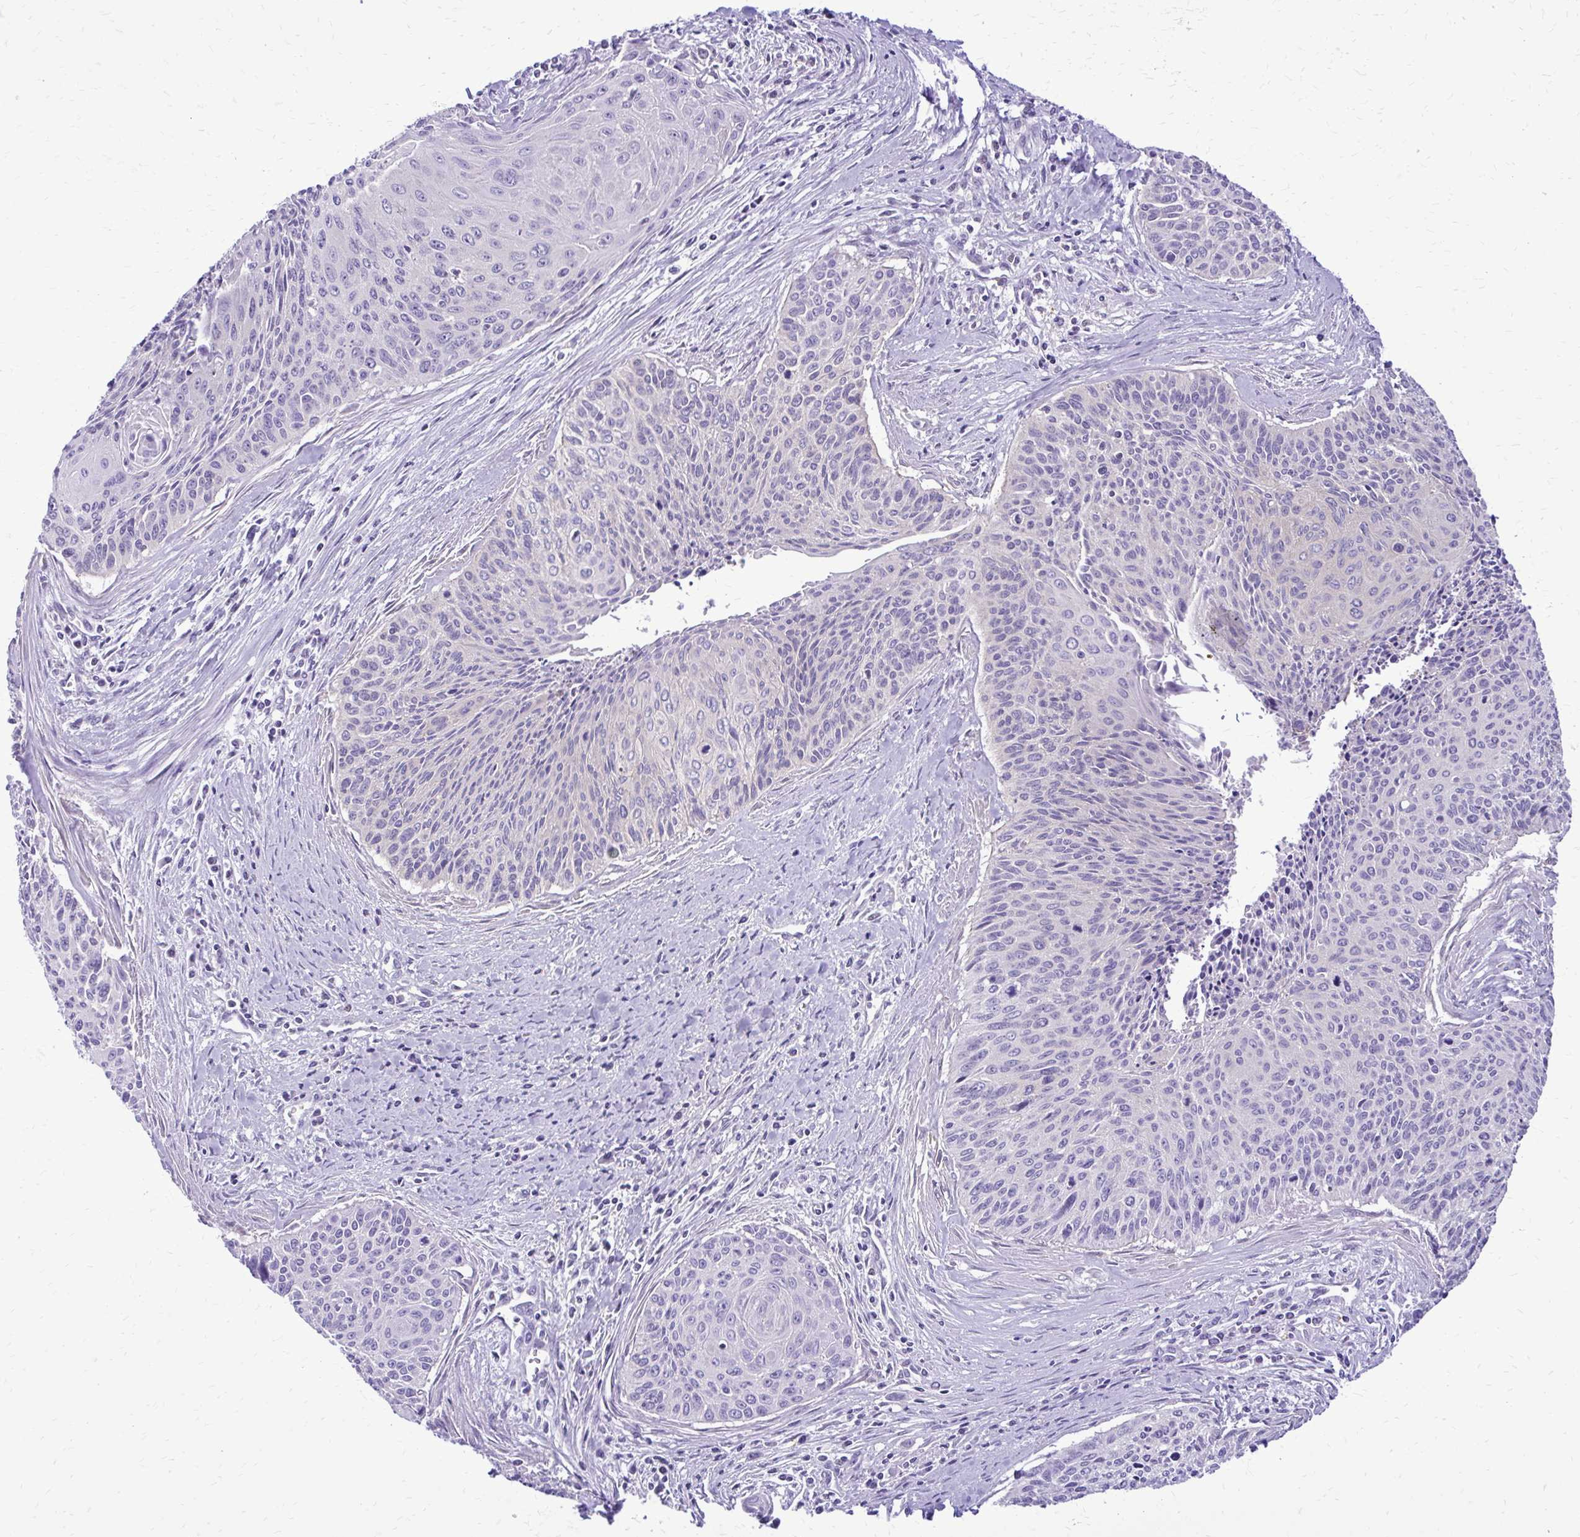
{"staining": {"intensity": "negative", "quantity": "none", "location": "none"}, "tissue": "cervical cancer", "cell_type": "Tumor cells", "image_type": "cancer", "snomed": [{"axis": "morphology", "description": "Squamous cell carcinoma, NOS"}, {"axis": "topography", "description": "Cervix"}], "caption": "Micrograph shows no significant protein staining in tumor cells of cervical squamous cell carcinoma.", "gene": "RASL11B", "patient": {"sex": "female", "age": 55}}